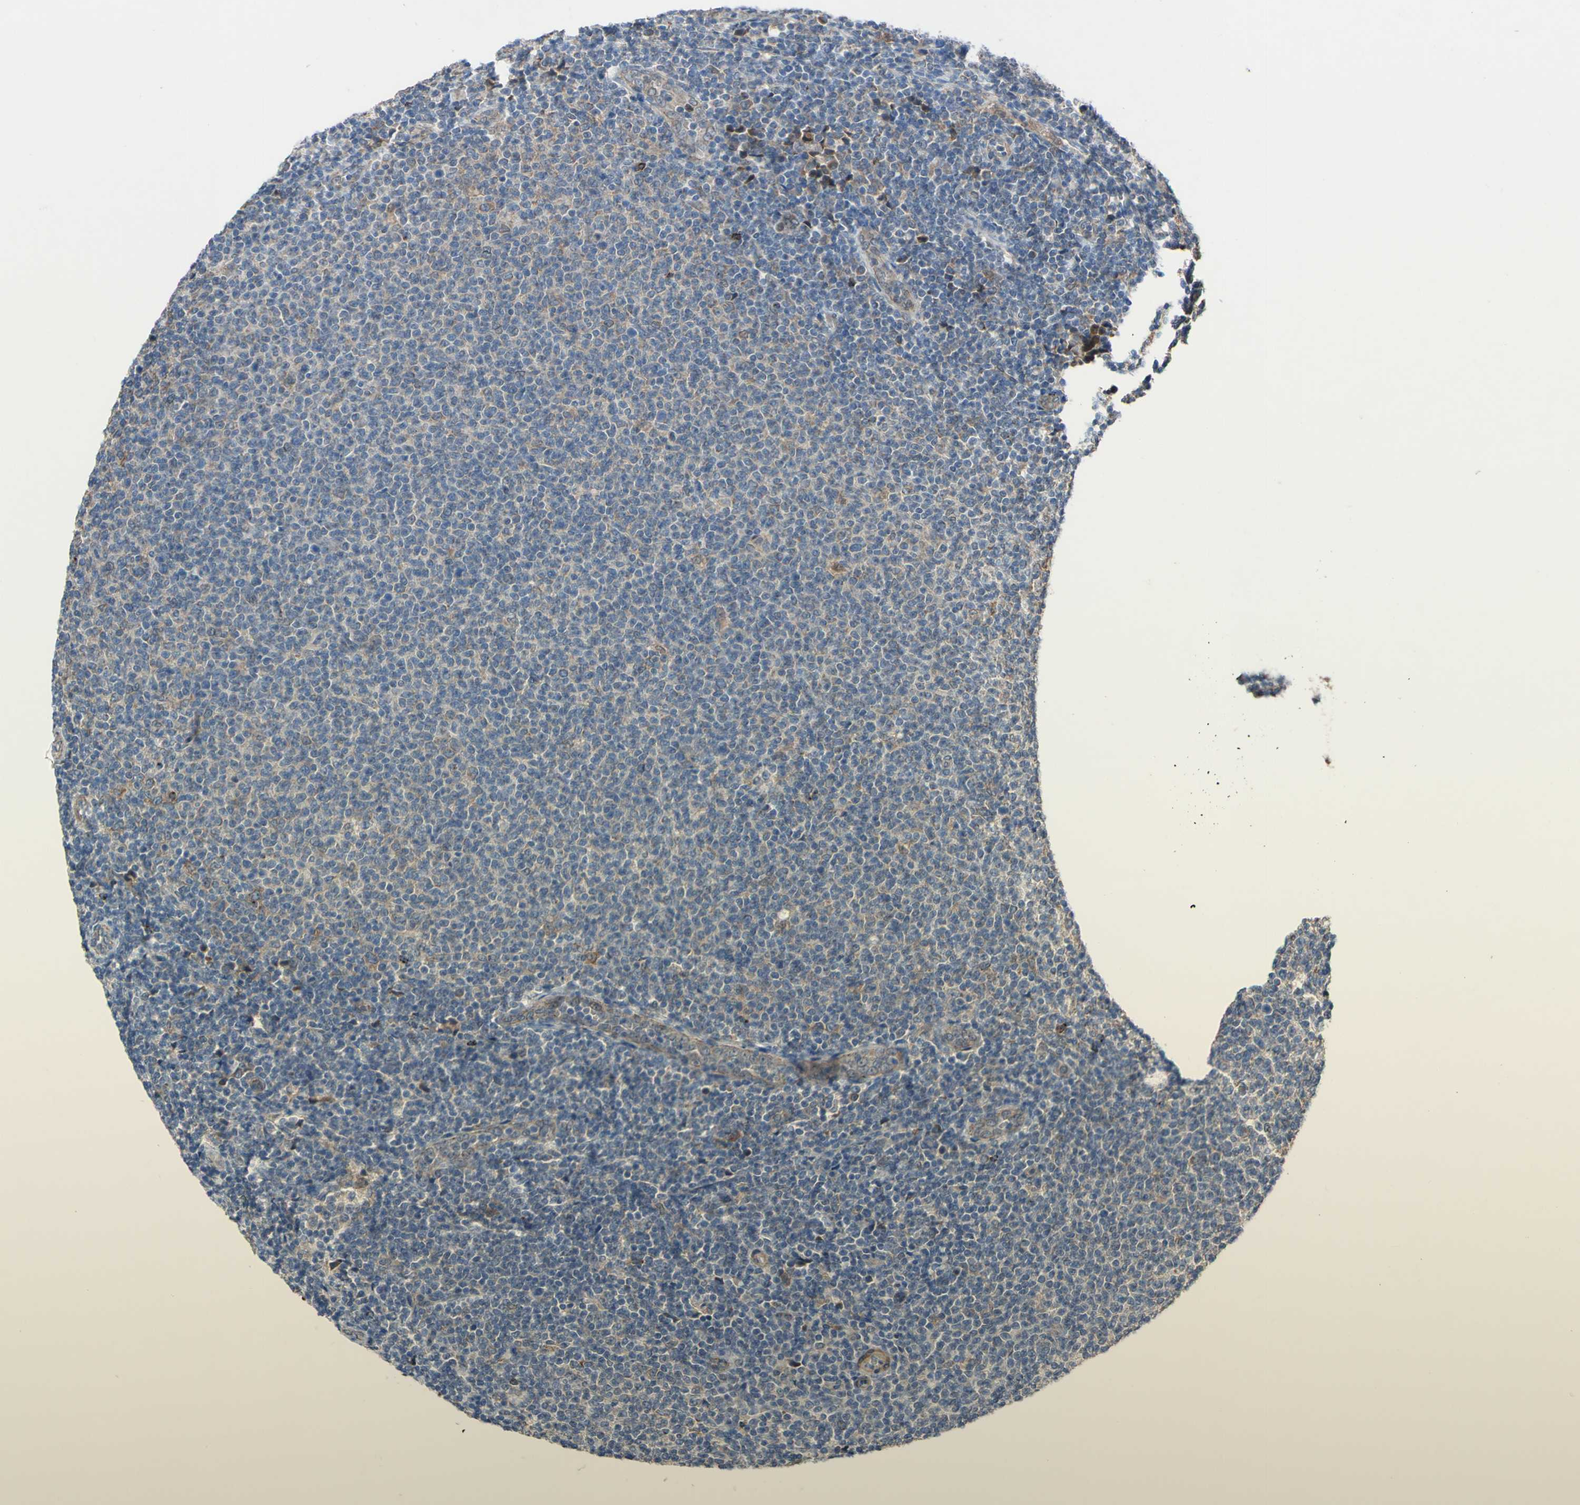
{"staining": {"intensity": "weak", "quantity": "<25%", "location": "cytoplasmic/membranous"}, "tissue": "lymphoma", "cell_type": "Tumor cells", "image_type": "cancer", "snomed": [{"axis": "morphology", "description": "Malignant lymphoma, non-Hodgkin's type, Low grade"}, {"axis": "topography", "description": "Lymph node"}], "caption": "High magnification brightfield microscopy of low-grade malignant lymphoma, non-Hodgkin's type stained with DAB (brown) and counterstained with hematoxylin (blue): tumor cells show no significant positivity.", "gene": "PDGFB", "patient": {"sex": "male", "age": 66}}